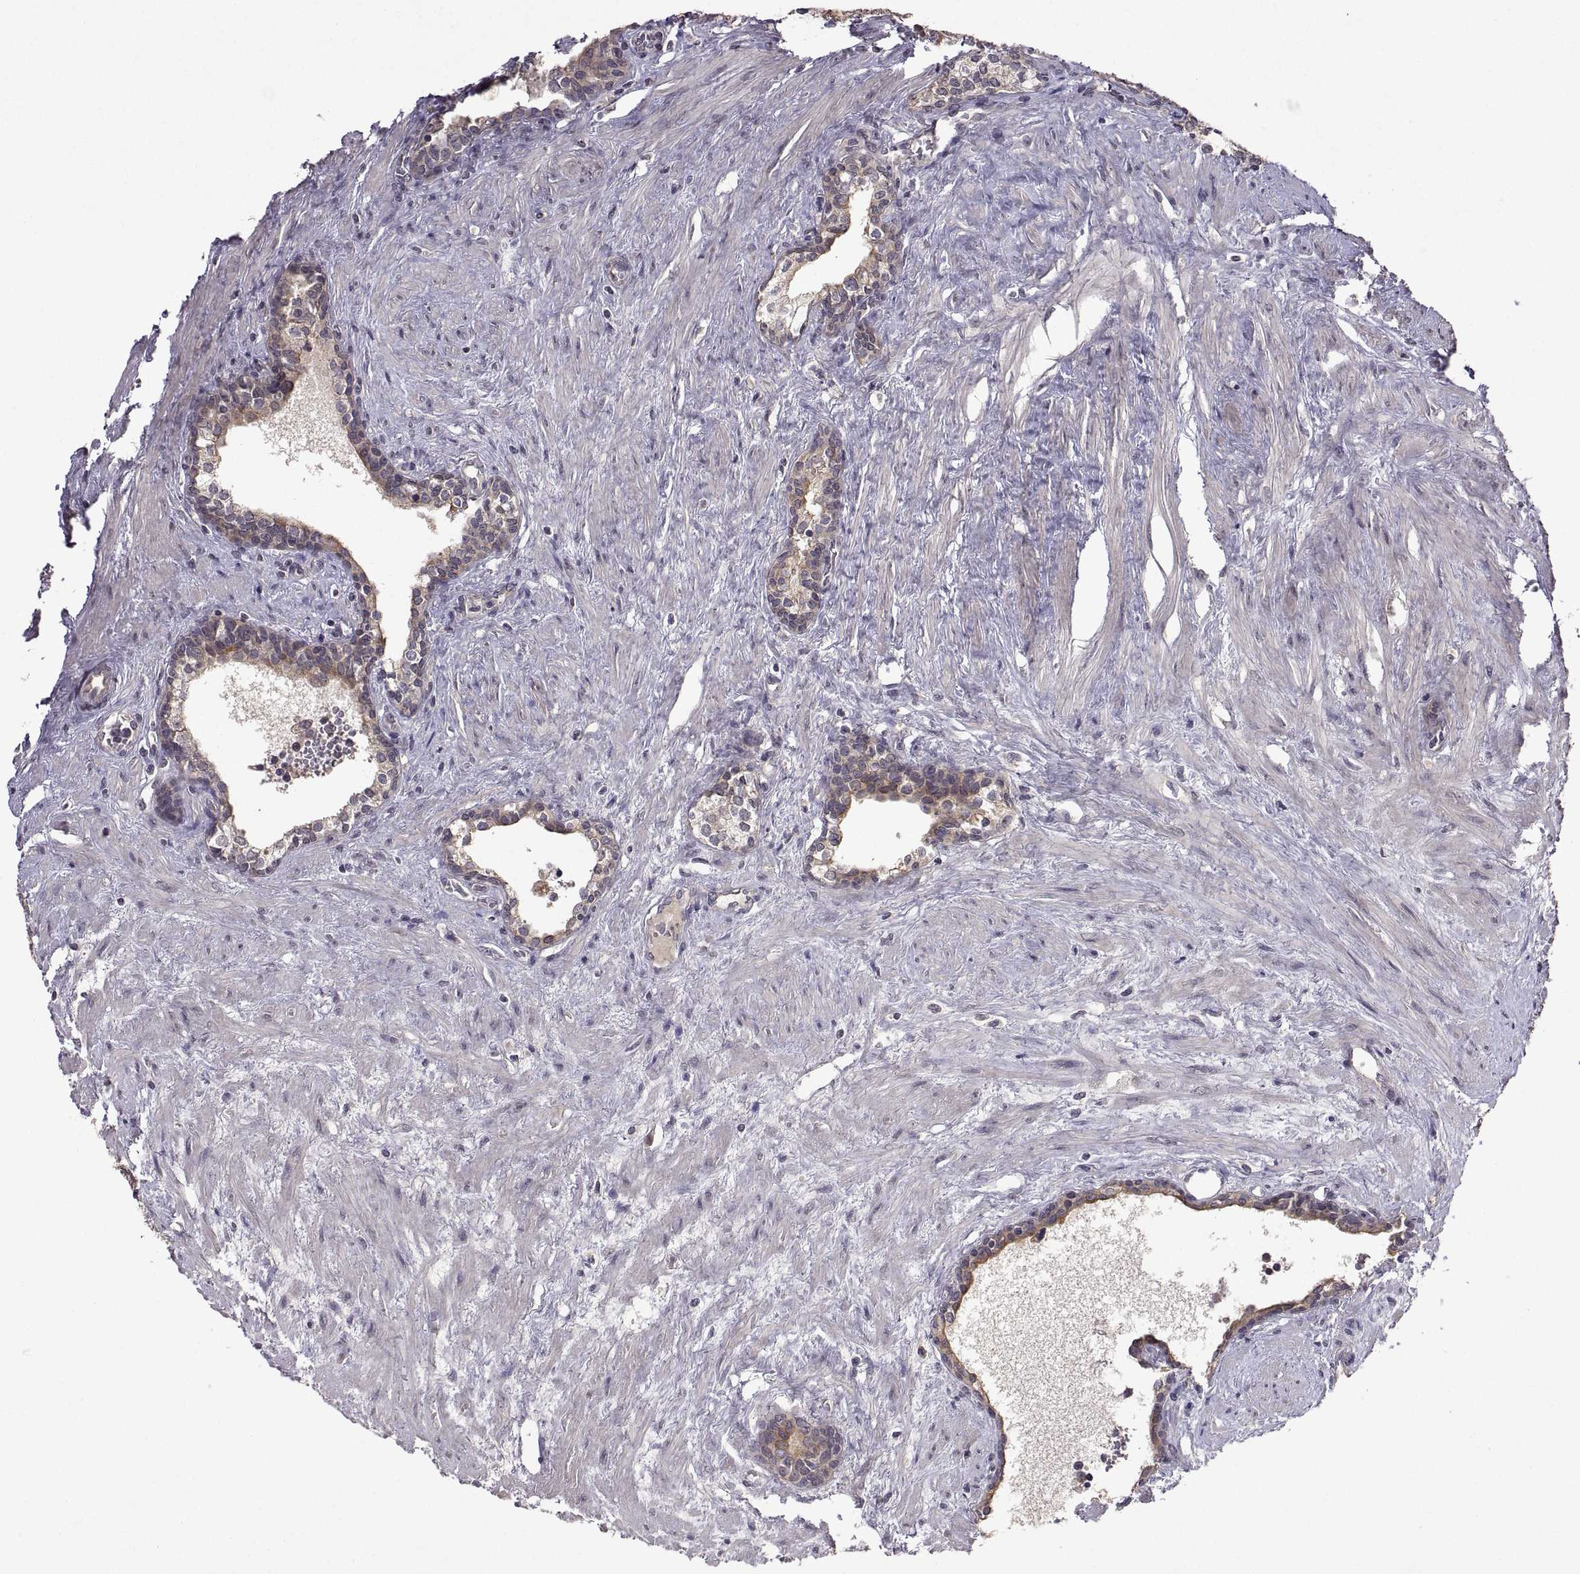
{"staining": {"intensity": "moderate", "quantity": "25%-75%", "location": "cytoplasmic/membranous"}, "tissue": "prostate cancer", "cell_type": "Tumor cells", "image_type": "cancer", "snomed": [{"axis": "morphology", "description": "Adenocarcinoma, NOS"}, {"axis": "morphology", "description": "Adenocarcinoma, High grade"}, {"axis": "topography", "description": "Prostate"}], "caption": "Brown immunohistochemical staining in human adenocarcinoma (prostate) shows moderate cytoplasmic/membranous positivity in about 25%-75% of tumor cells.", "gene": "LAMA1", "patient": {"sex": "male", "age": 61}}